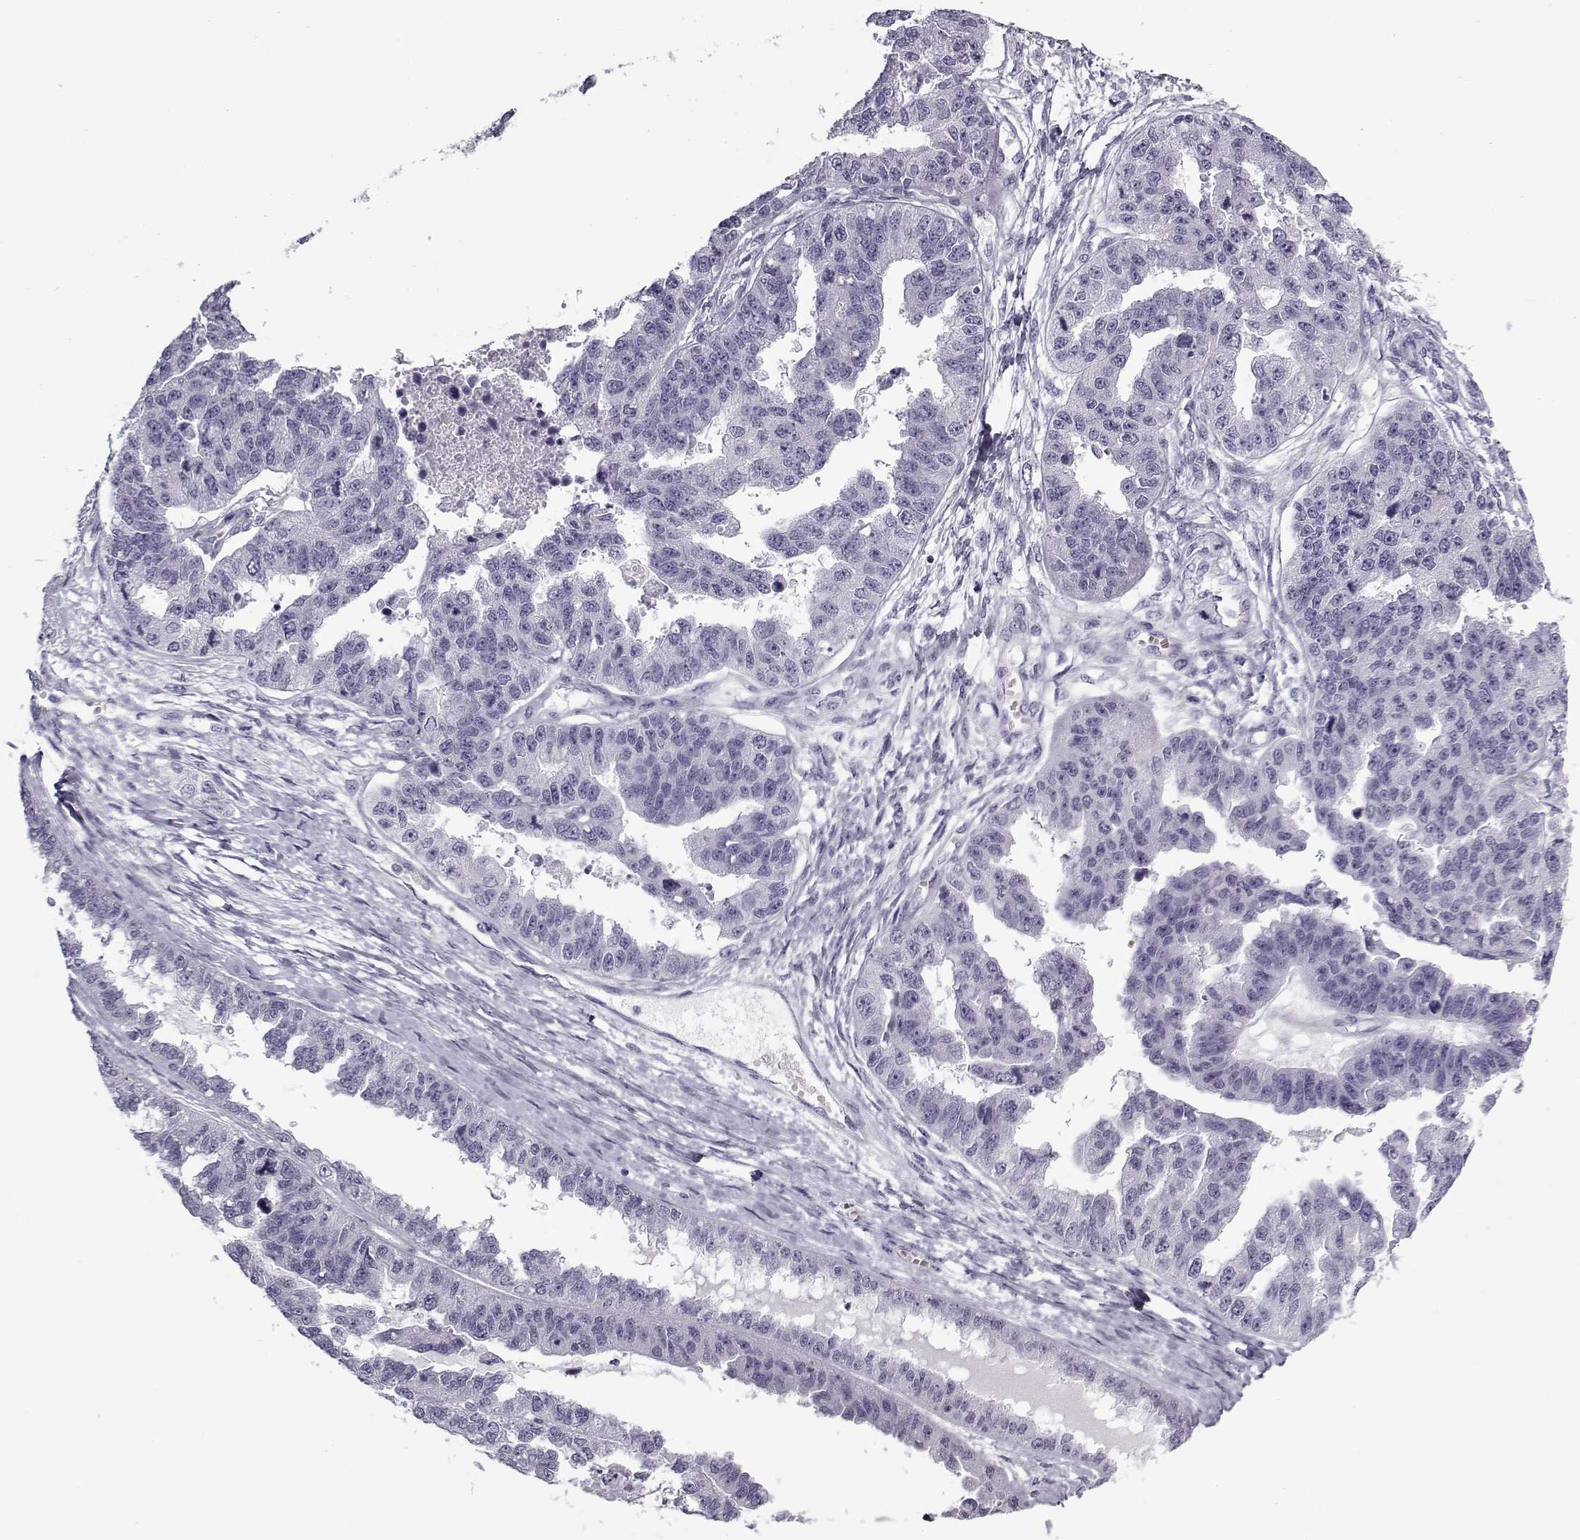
{"staining": {"intensity": "negative", "quantity": "none", "location": "none"}, "tissue": "ovarian cancer", "cell_type": "Tumor cells", "image_type": "cancer", "snomed": [{"axis": "morphology", "description": "Cystadenocarcinoma, serous, NOS"}, {"axis": "topography", "description": "Ovary"}], "caption": "High magnification brightfield microscopy of ovarian cancer (serous cystadenocarcinoma) stained with DAB (3,3'-diaminobenzidine) (brown) and counterstained with hematoxylin (blue): tumor cells show no significant staining.", "gene": "SNCA", "patient": {"sex": "female", "age": 58}}